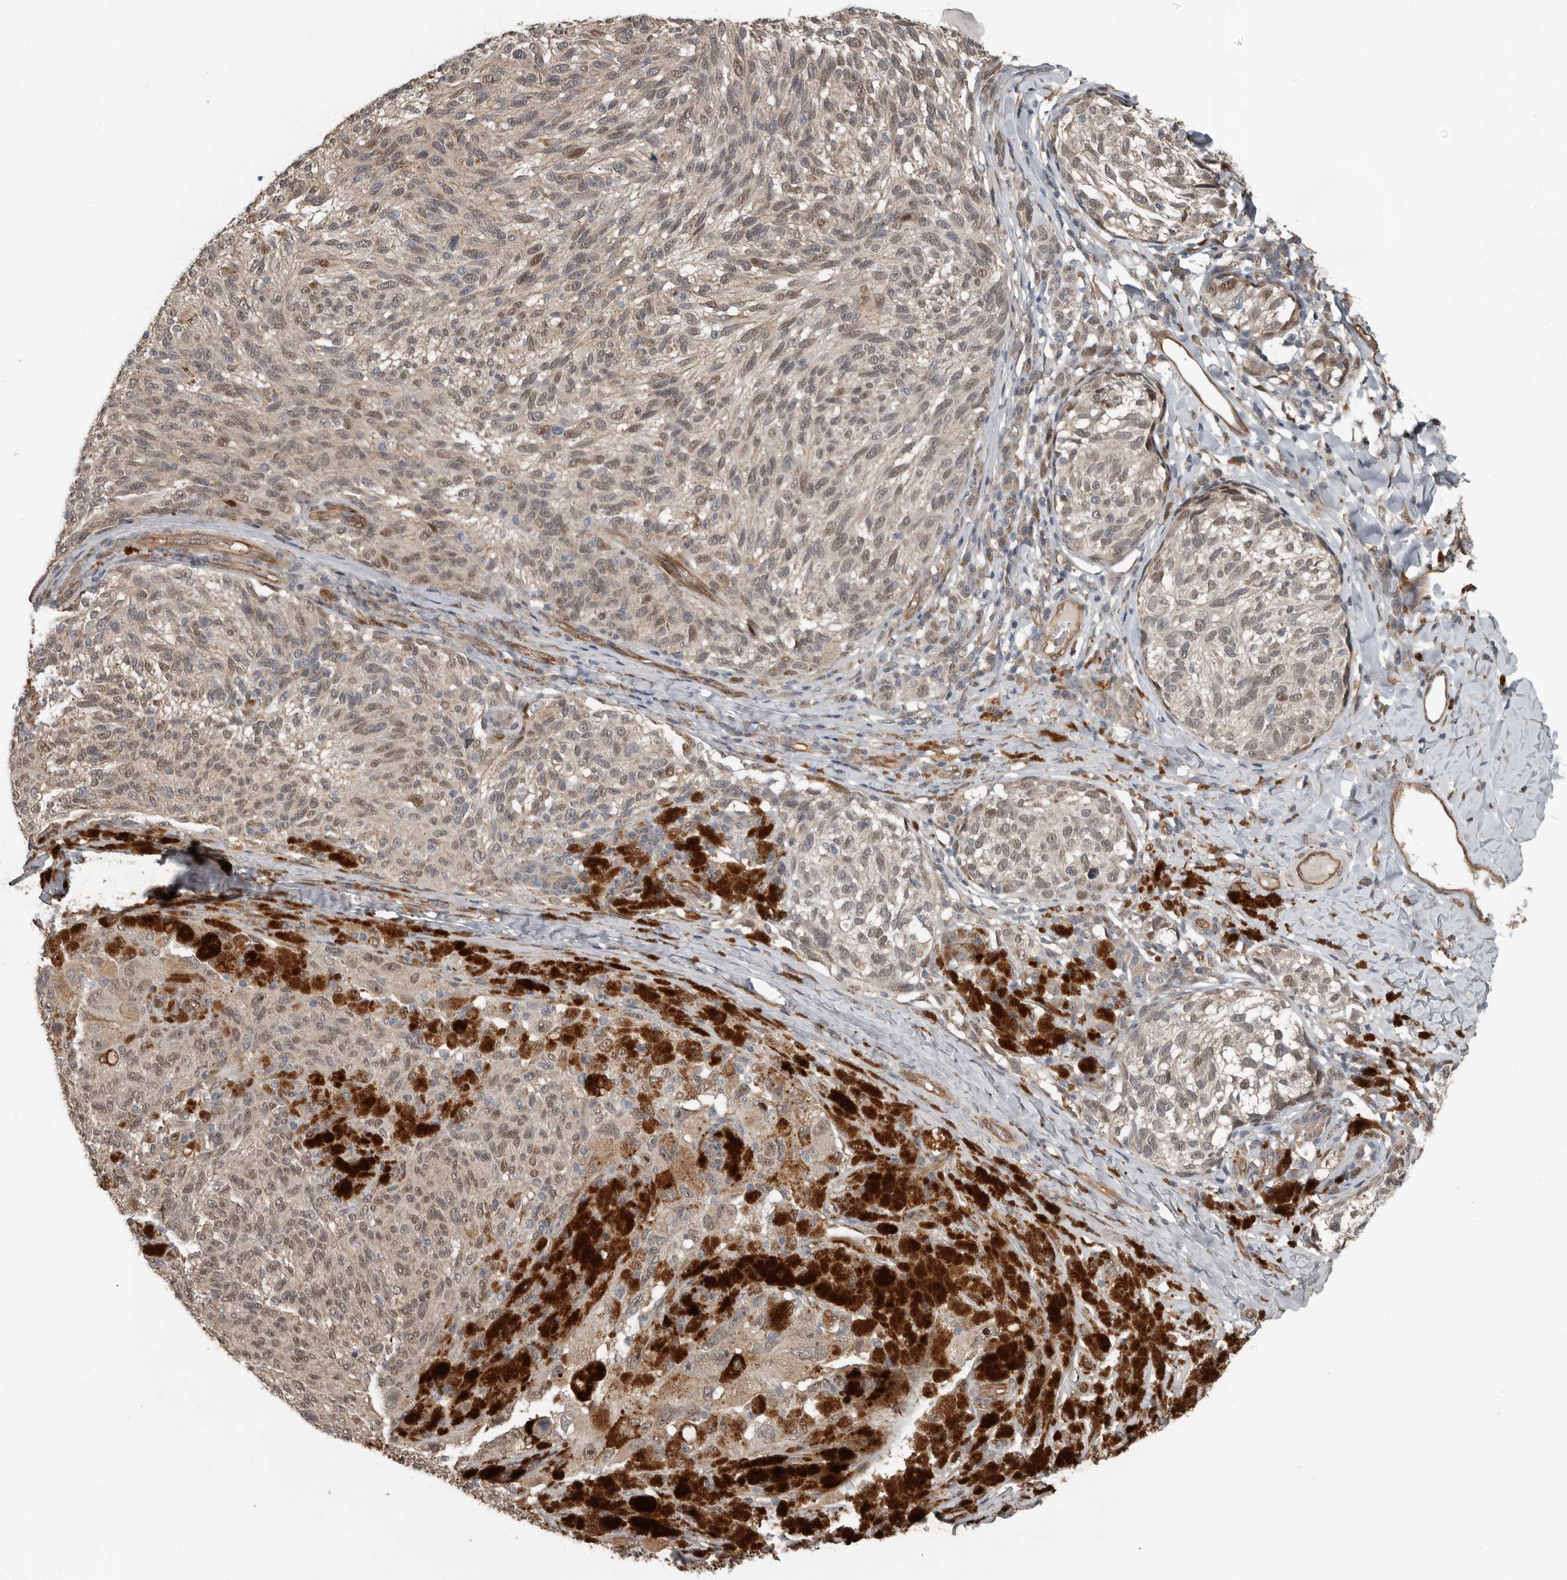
{"staining": {"intensity": "weak", "quantity": "25%-75%", "location": "nuclear"}, "tissue": "melanoma", "cell_type": "Tumor cells", "image_type": "cancer", "snomed": [{"axis": "morphology", "description": "Malignant melanoma, NOS"}, {"axis": "topography", "description": "Skin"}], "caption": "IHC image of neoplastic tissue: malignant melanoma stained using immunohistochemistry (IHC) demonstrates low levels of weak protein expression localized specifically in the nuclear of tumor cells, appearing as a nuclear brown color.", "gene": "YOD1", "patient": {"sex": "female", "age": 73}}